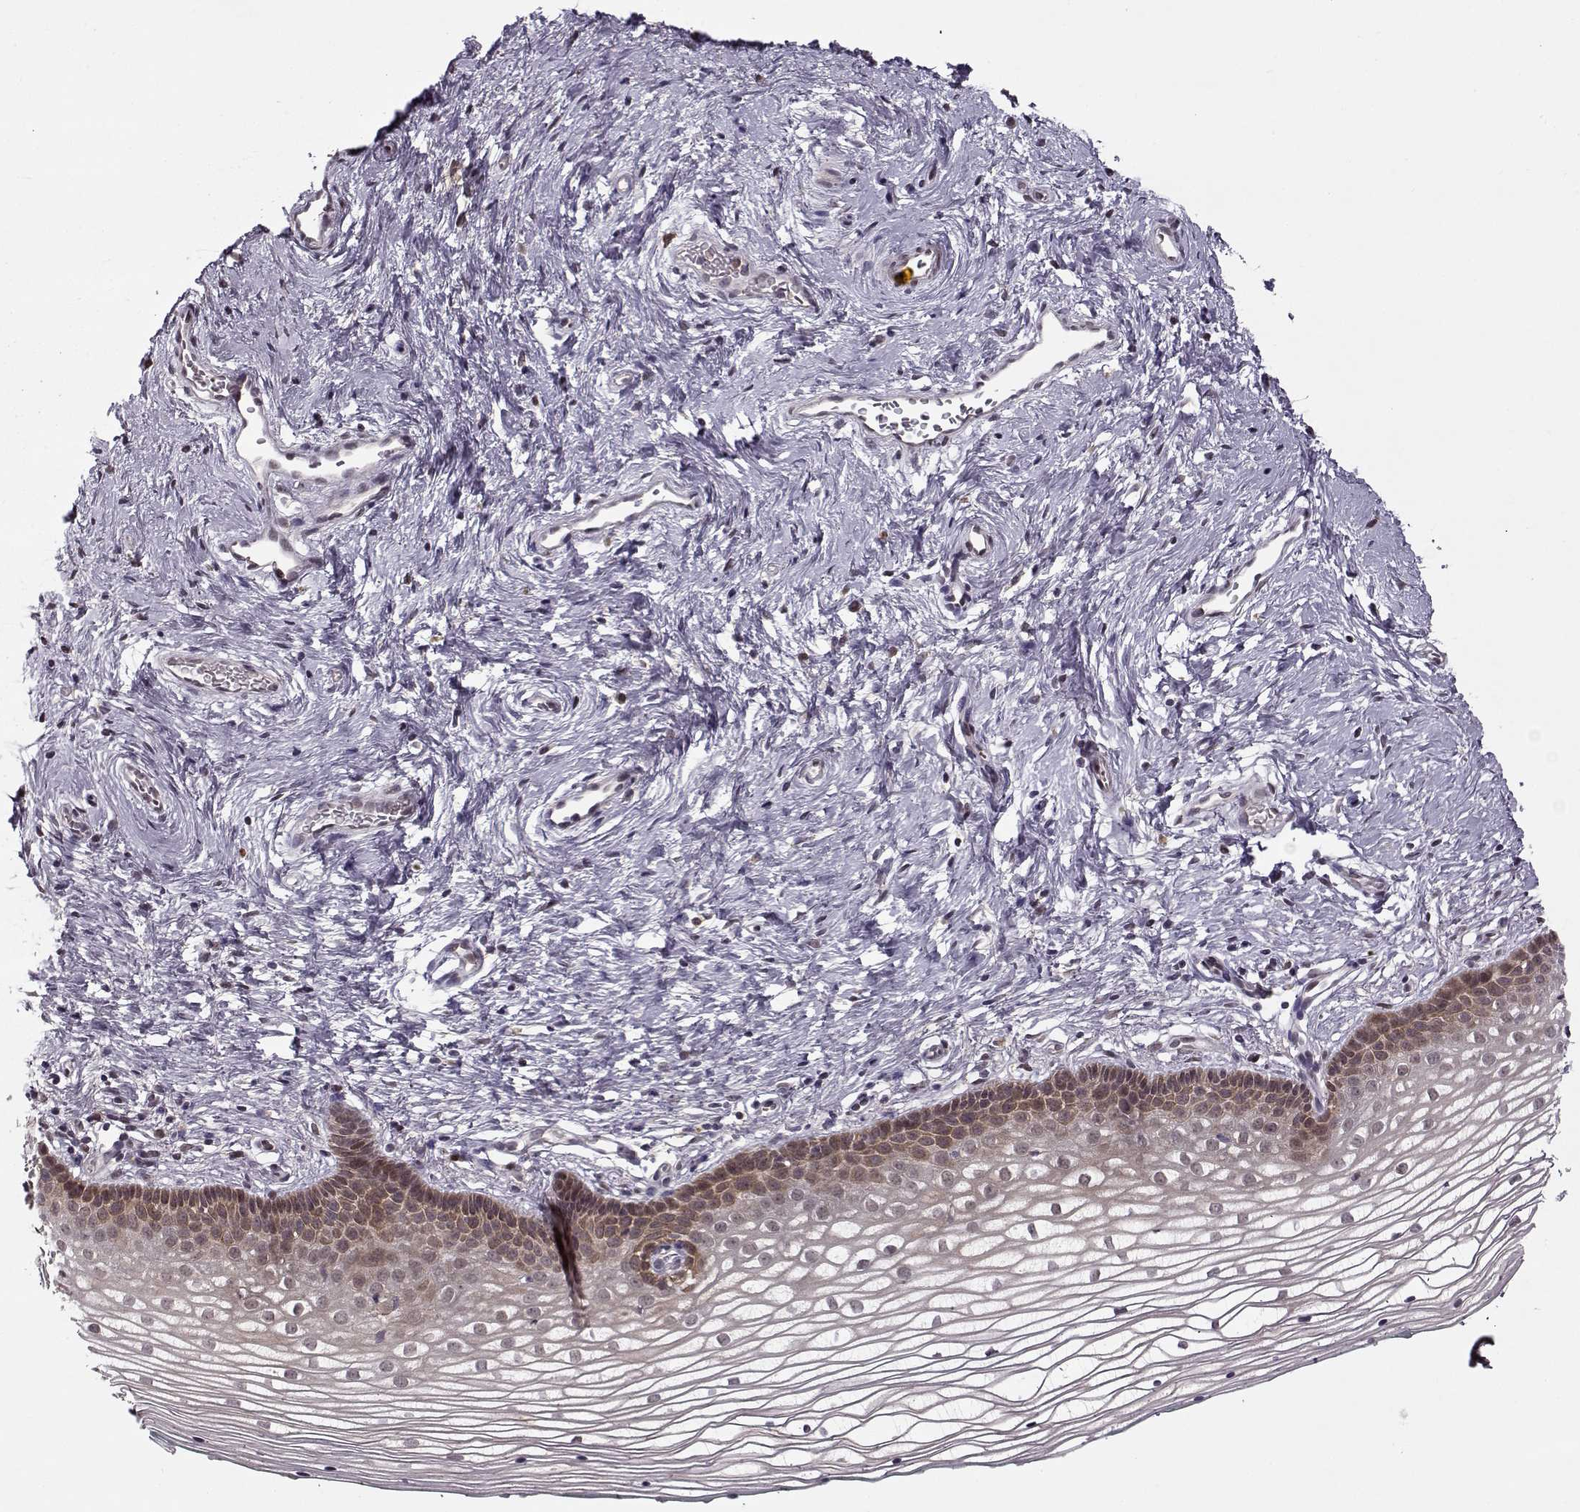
{"staining": {"intensity": "moderate", "quantity": "25%-75%", "location": "cytoplasmic/membranous"}, "tissue": "vagina", "cell_type": "Squamous epithelial cells", "image_type": "normal", "snomed": [{"axis": "morphology", "description": "Normal tissue, NOS"}, {"axis": "topography", "description": "Vagina"}], "caption": "Immunohistochemistry (IHC) of unremarkable human vagina displays medium levels of moderate cytoplasmic/membranous expression in about 25%-75% of squamous epithelial cells.", "gene": "DENND4B", "patient": {"sex": "female", "age": 36}}